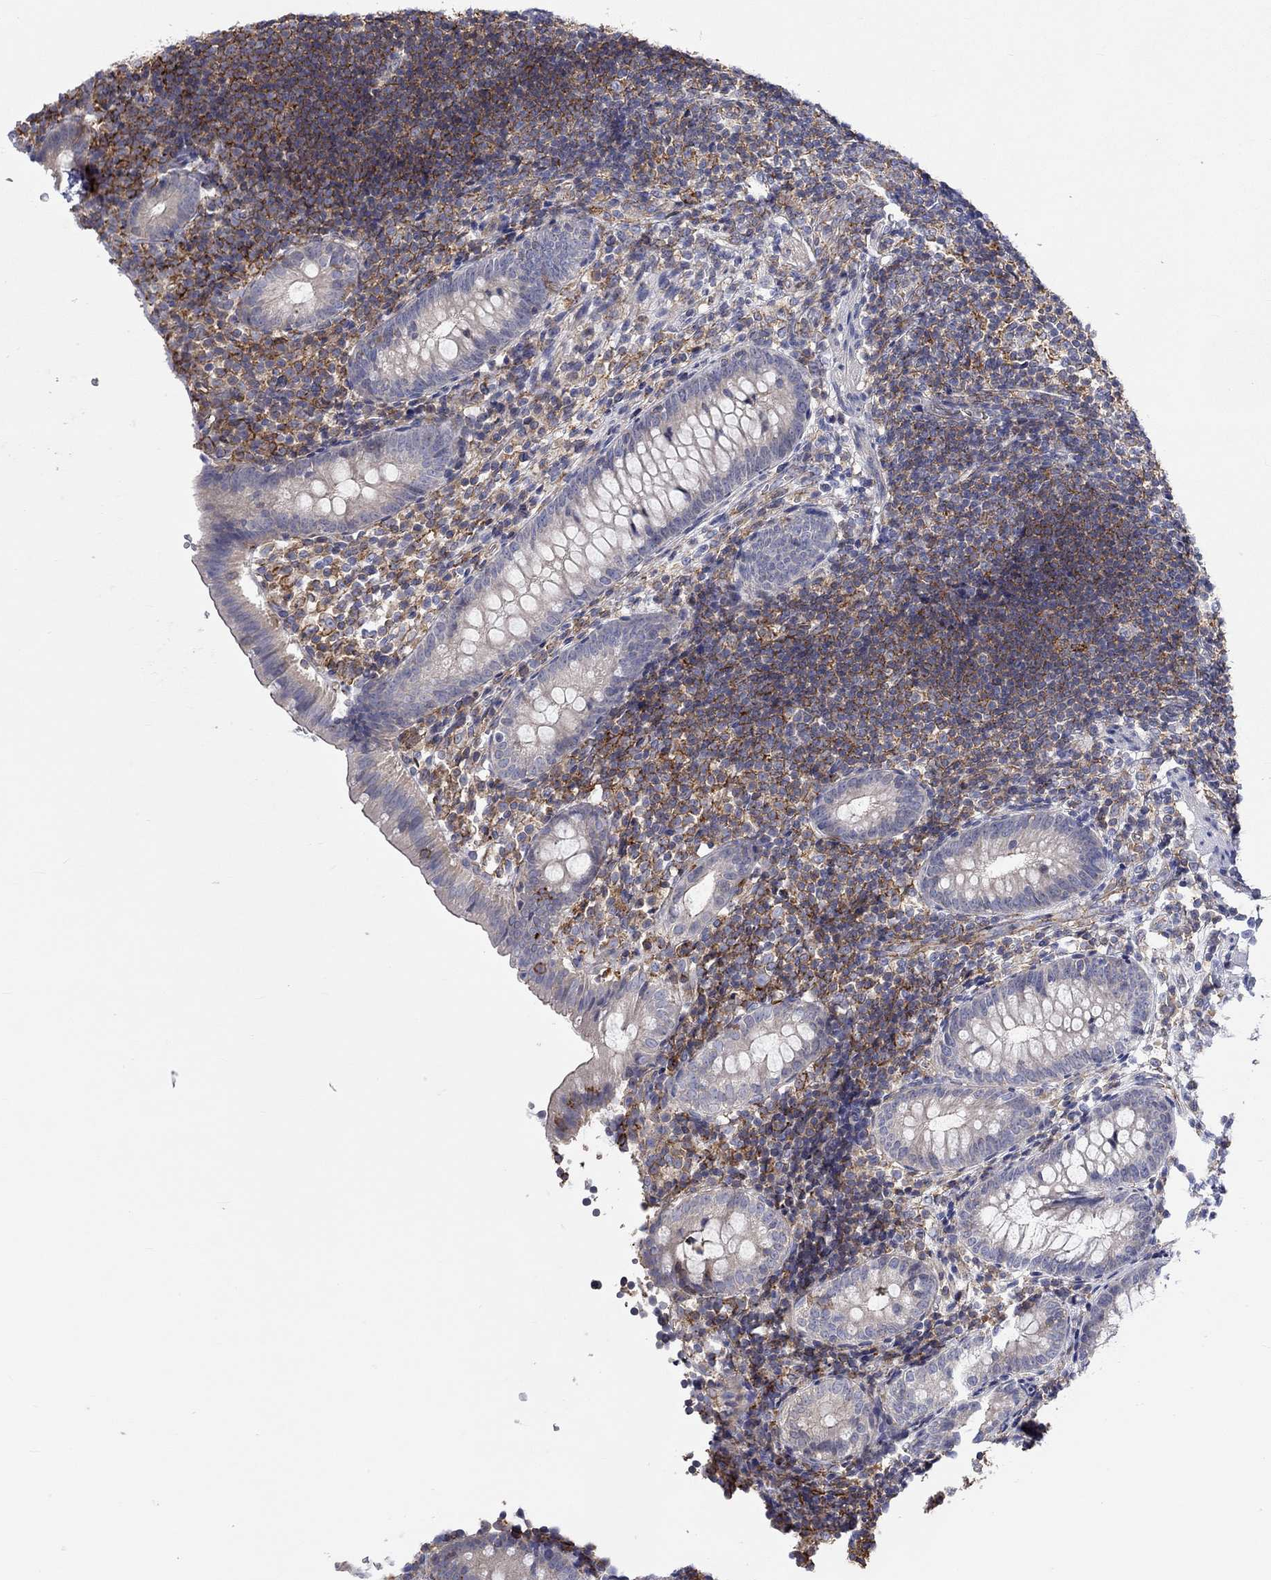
{"staining": {"intensity": "negative", "quantity": "none", "location": "none"}, "tissue": "appendix", "cell_type": "Glandular cells", "image_type": "normal", "snomed": [{"axis": "morphology", "description": "Normal tissue, NOS"}, {"axis": "topography", "description": "Appendix"}], "caption": "Immunohistochemistry (IHC) of normal human appendix demonstrates no expression in glandular cells.", "gene": "PCDHGA10", "patient": {"sex": "female", "age": 40}}